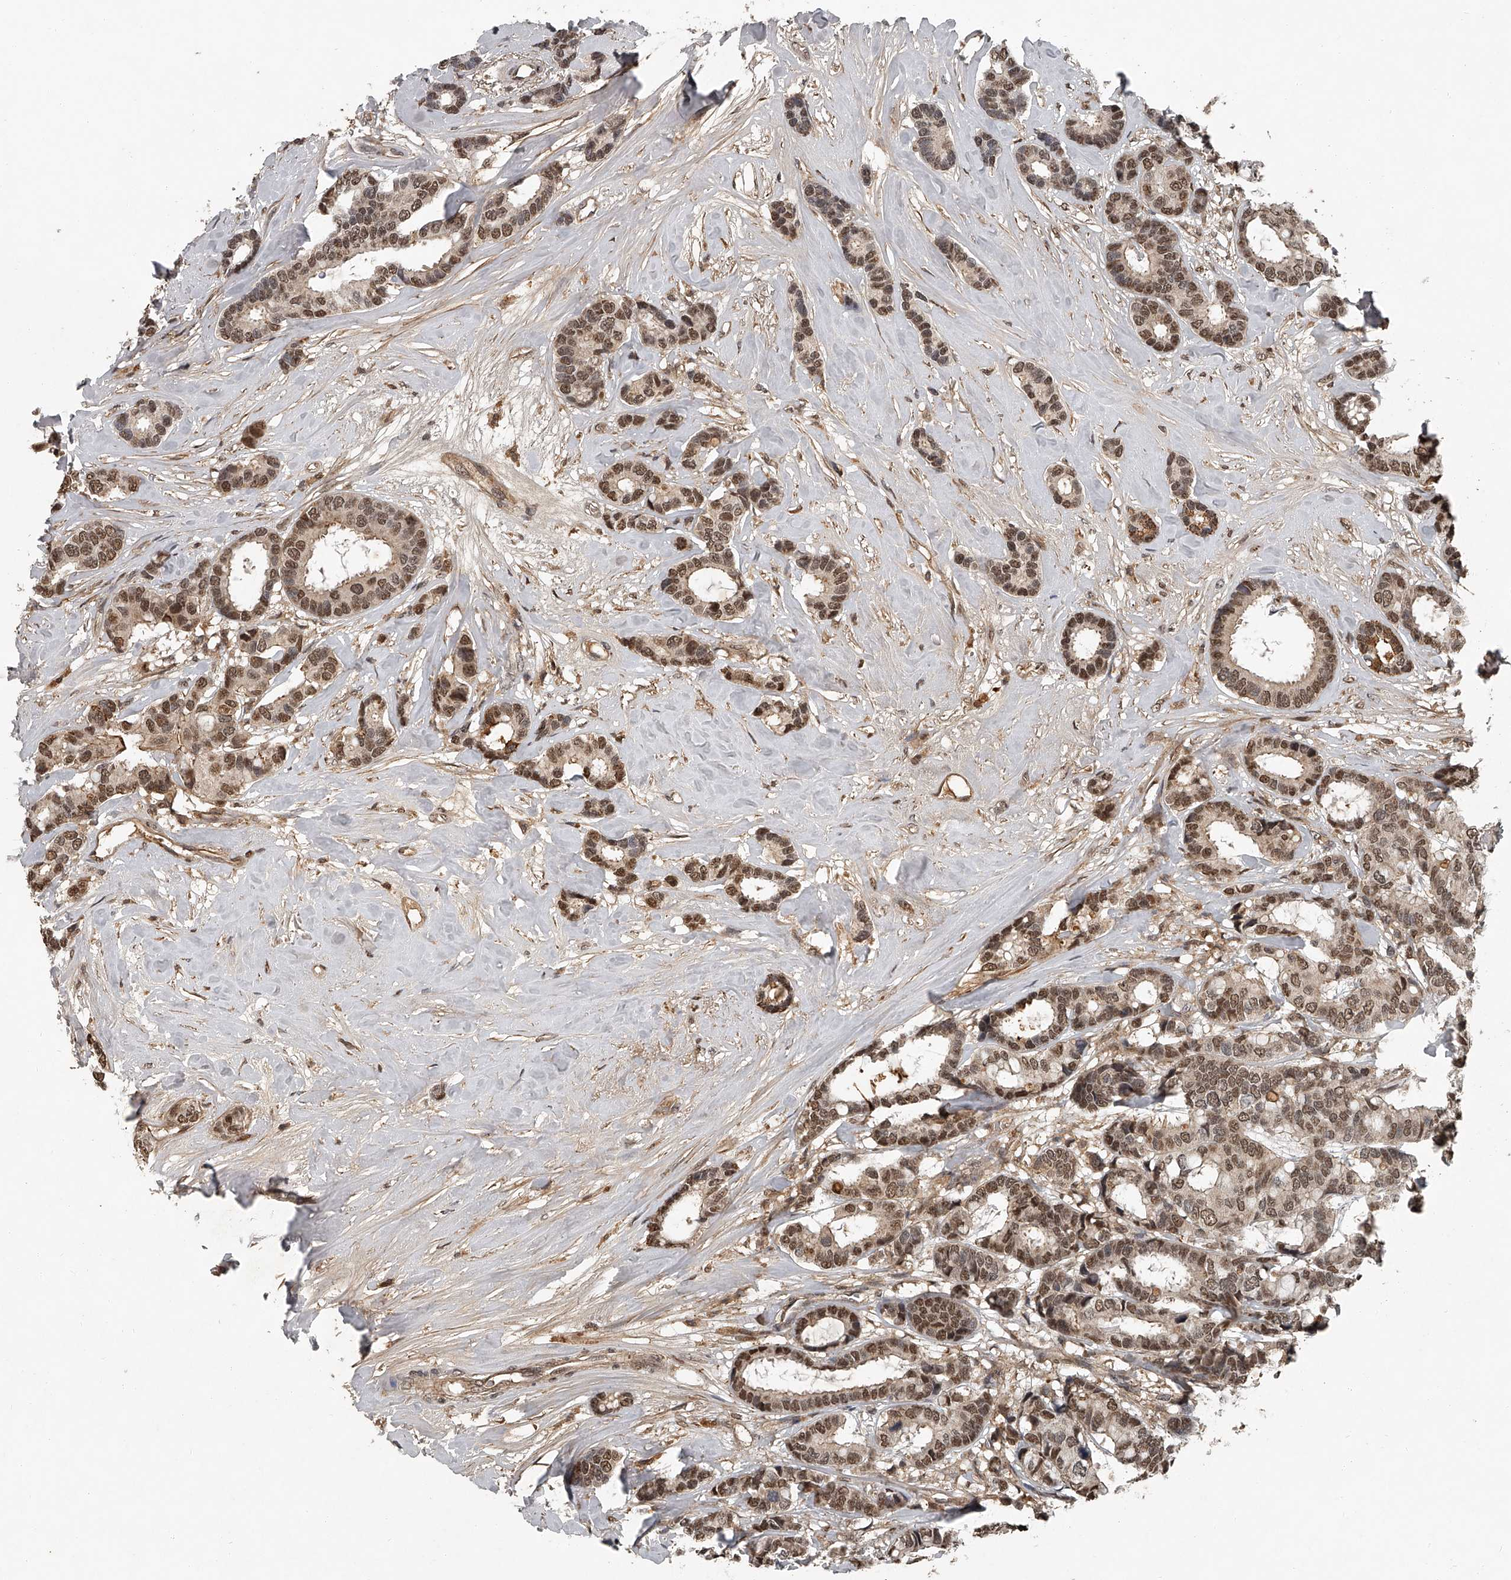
{"staining": {"intensity": "moderate", "quantity": ">75%", "location": "nuclear"}, "tissue": "breast cancer", "cell_type": "Tumor cells", "image_type": "cancer", "snomed": [{"axis": "morphology", "description": "Duct carcinoma"}, {"axis": "topography", "description": "Breast"}], "caption": "Immunohistochemical staining of human breast cancer (invasive ductal carcinoma) shows medium levels of moderate nuclear staining in about >75% of tumor cells.", "gene": "PLEKHG1", "patient": {"sex": "female", "age": 87}}